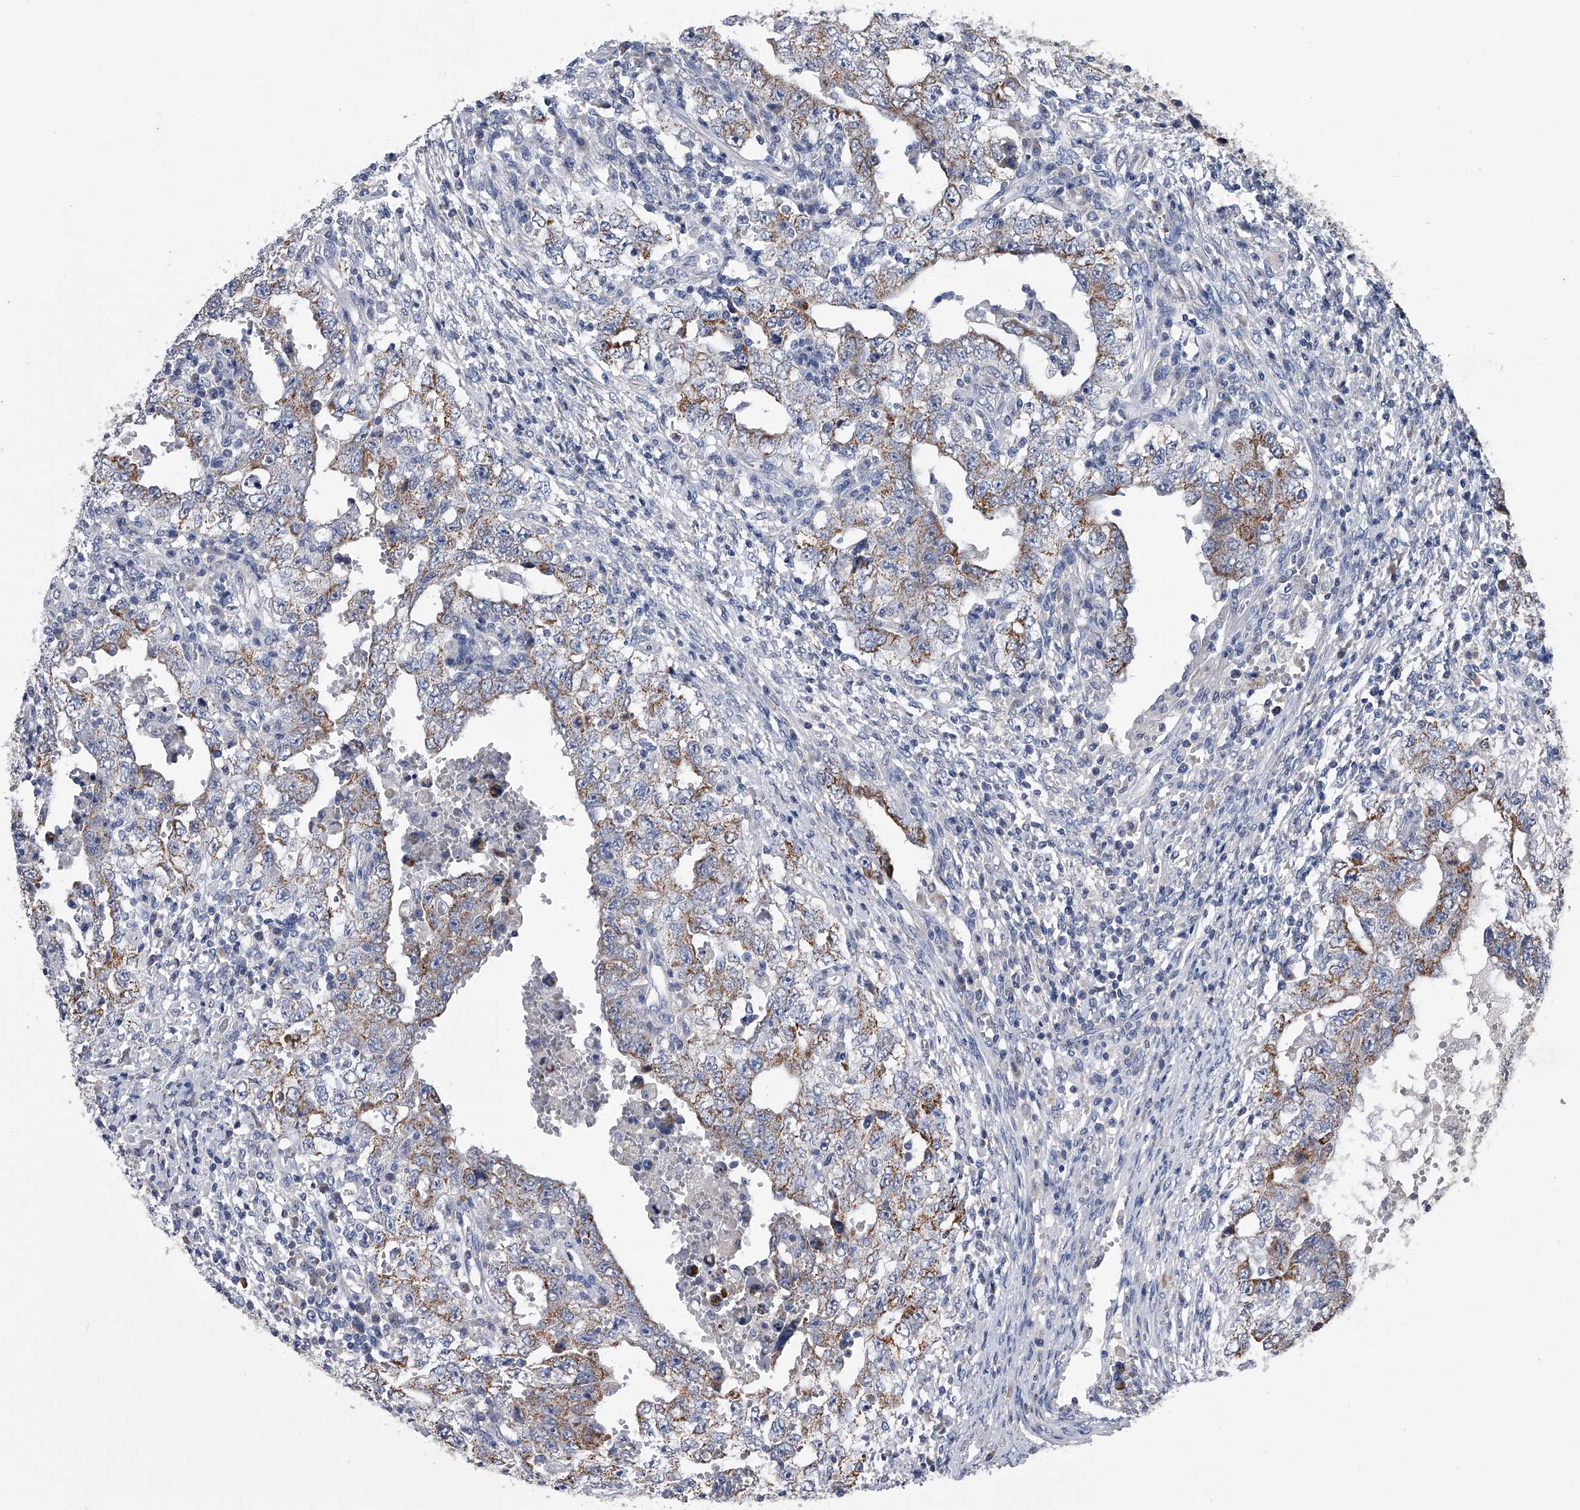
{"staining": {"intensity": "moderate", "quantity": ">75%", "location": "cytoplasmic/membranous"}, "tissue": "testis cancer", "cell_type": "Tumor cells", "image_type": "cancer", "snomed": [{"axis": "morphology", "description": "Carcinoma, Embryonal, NOS"}, {"axis": "topography", "description": "Testis"}], "caption": "DAB immunohistochemical staining of human testis embryonal carcinoma shows moderate cytoplasmic/membranous protein positivity in about >75% of tumor cells.", "gene": "OAT", "patient": {"sex": "male", "age": 26}}